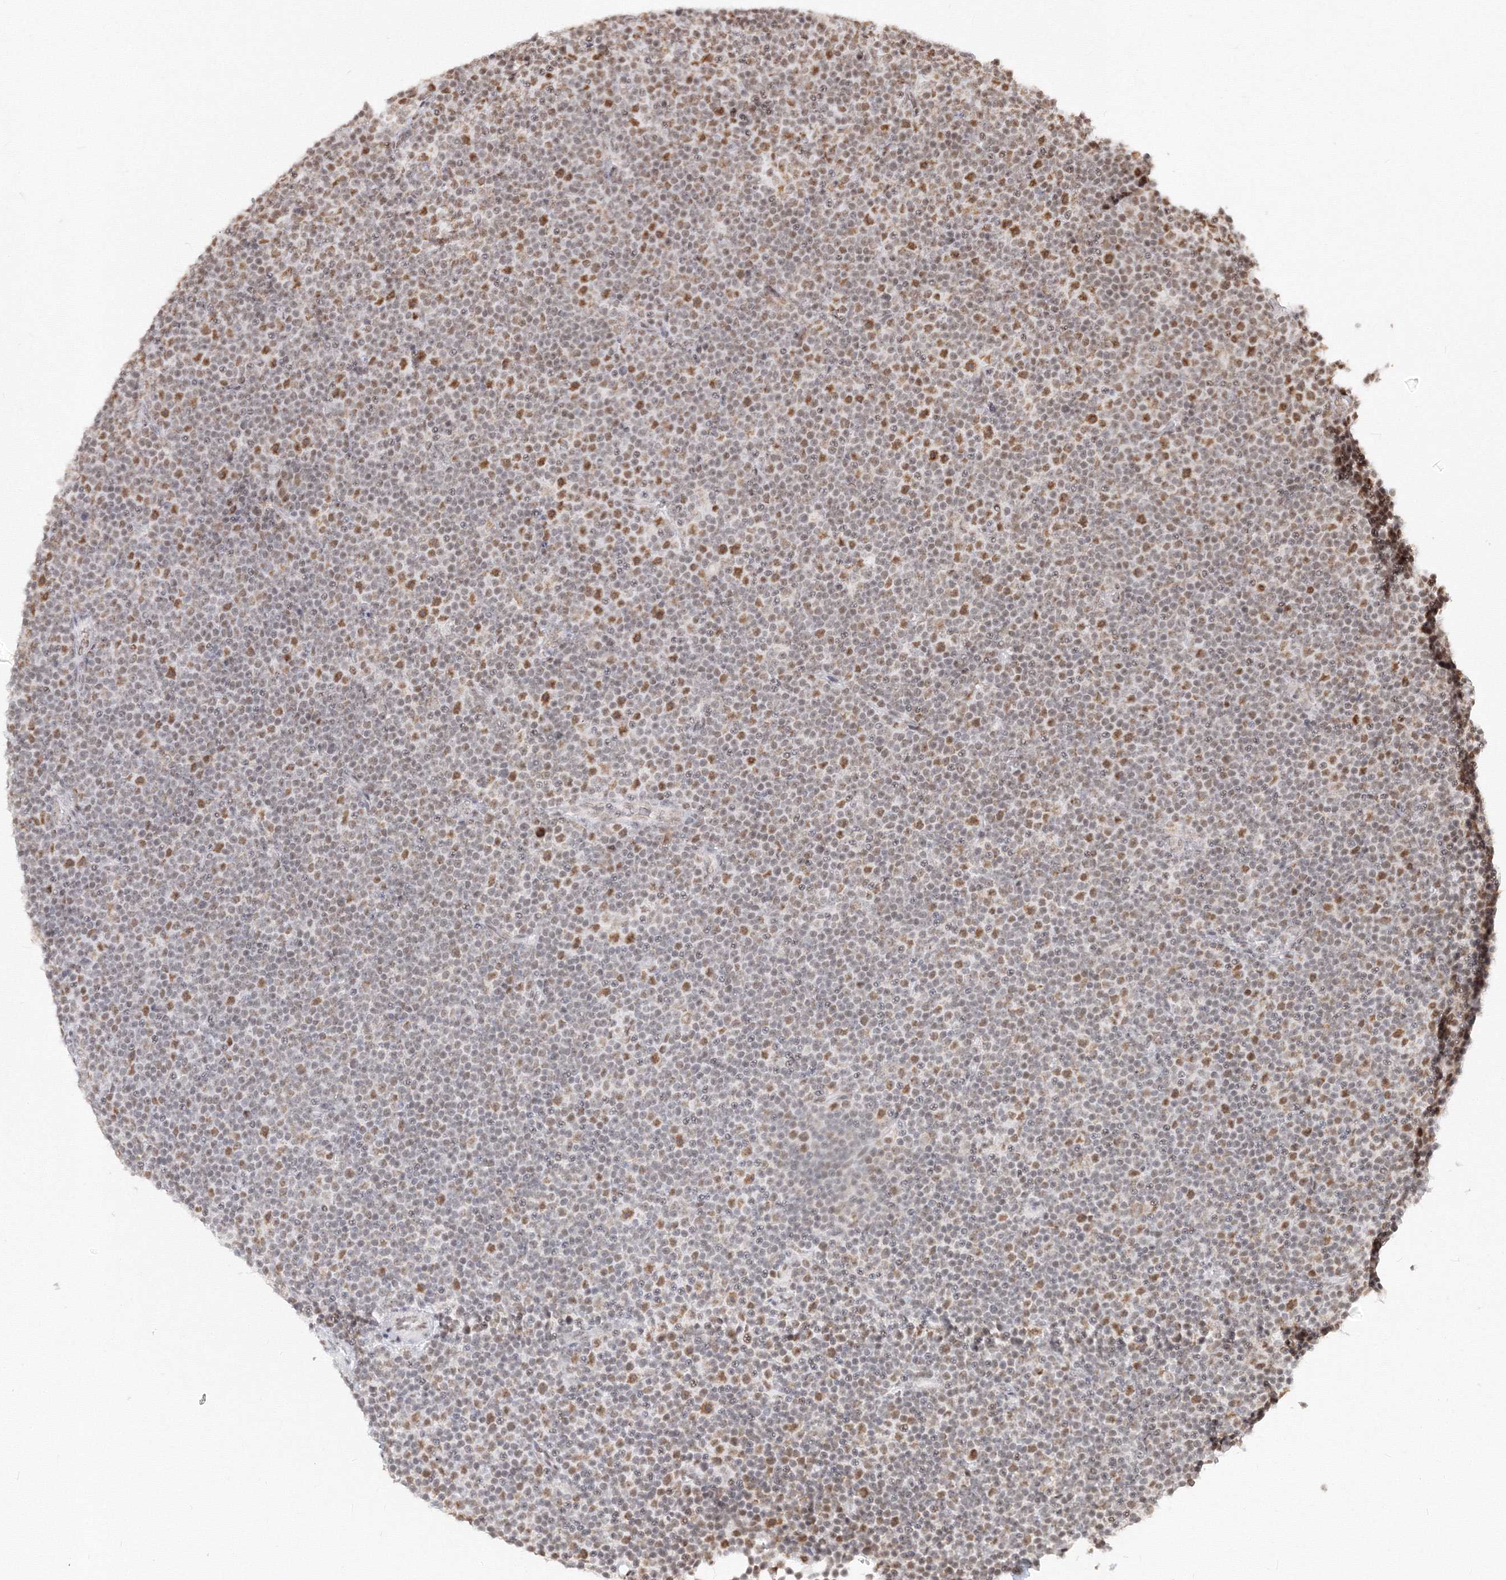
{"staining": {"intensity": "moderate", "quantity": ">75%", "location": "nuclear"}, "tissue": "lymphoma", "cell_type": "Tumor cells", "image_type": "cancer", "snomed": [{"axis": "morphology", "description": "Malignant lymphoma, non-Hodgkin's type, Low grade"}, {"axis": "topography", "description": "Lymph node"}], "caption": "Immunohistochemistry (IHC) of malignant lymphoma, non-Hodgkin's type (low-grade) reveals medium levels of moderate nuclear staining in about >75% of tumor cells. (DAB = brown stain, brightfield microscopy at high magnification).", "gene": "PPP4R2", "patient": {"sex": "female", "age": 67}}